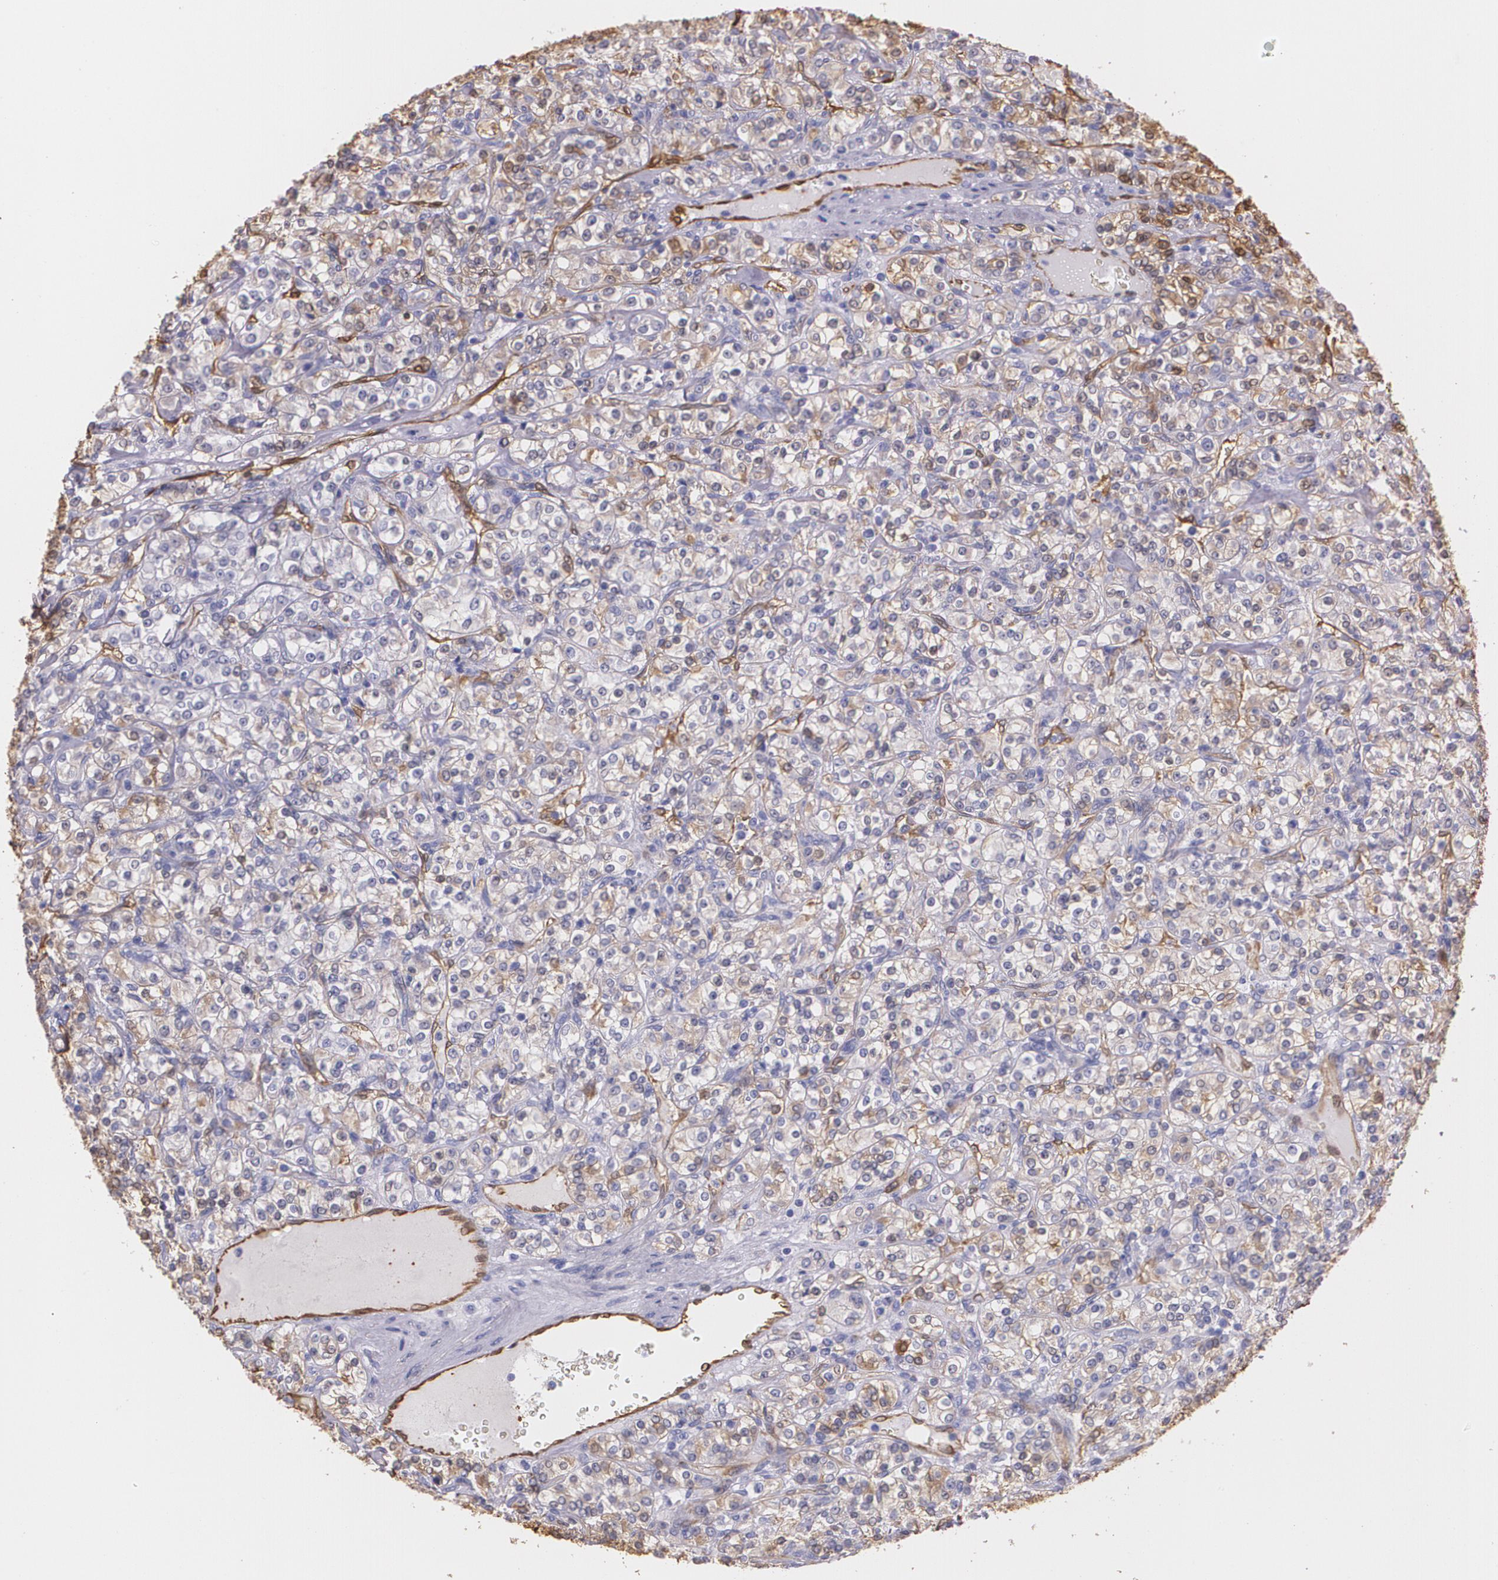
{"staining": {"intensity": "weak", "quantity": "<25%", "location": "cytoplasmic/membranous"}, "tissue": "renal cancer", "cell_type": "Tumor cells", "image_type": "cancer", "snomed": [{"axis": "morphology", "description": "Adenocarcinoma, NOS"}, {"axis": "topography", "description": "Kidney"}], "caption": "IHC of adenocarcinoma (renal) exhibits no expression in tumor cells. Brightfield microscopy of immunohistochemistry (IHC) stained with DAB (3,3'-diaminobenzidine) (brown) and hematoxylin (blue), captured at high magnification.", "gene": "MMP2", "patient": {"sex": "male", "age": 77}}